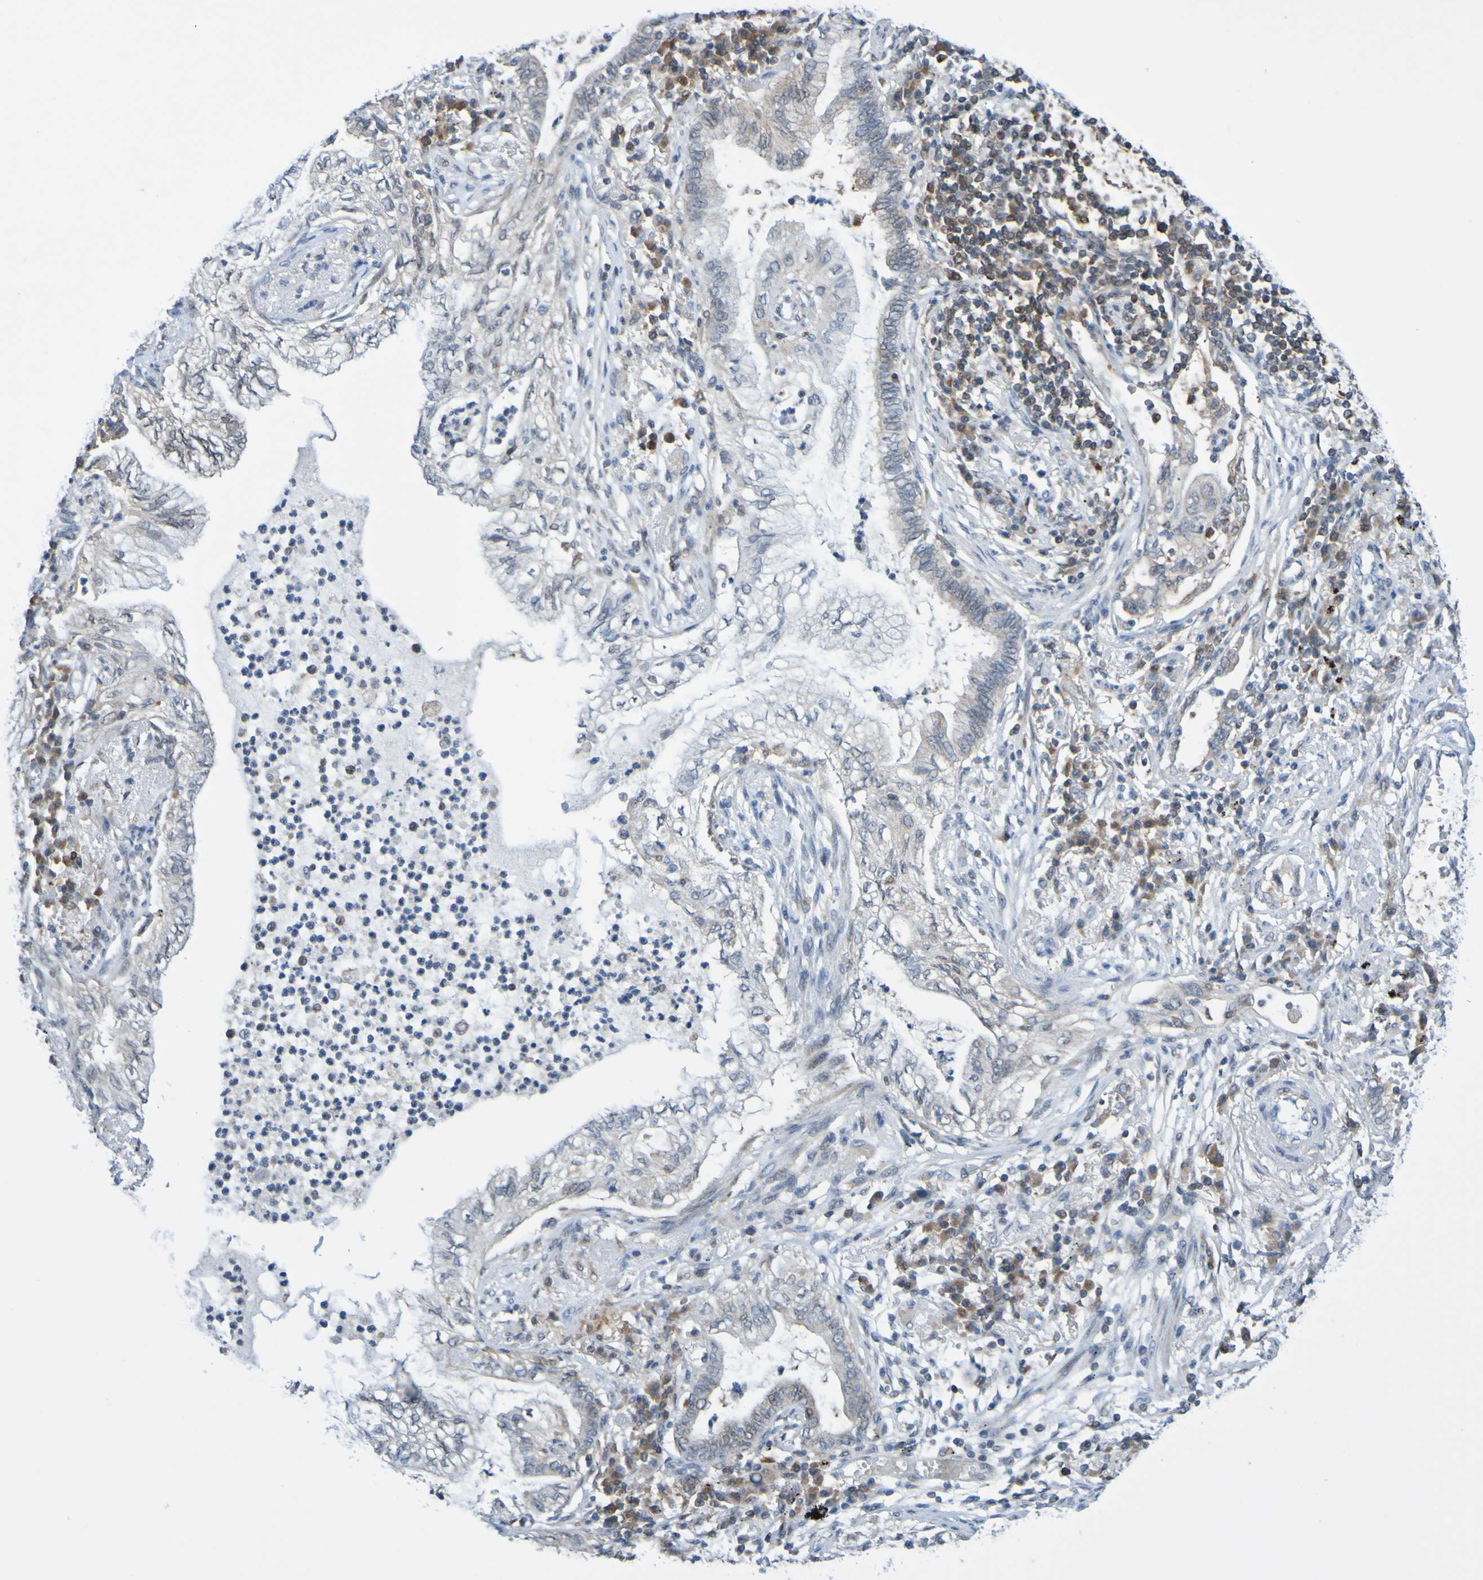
{"staining": {"intensity": "negative", "quantity": "none", "location": "none"}, "tissue": "lung cancer", "cell_type": "Tumor cells", "image_type": "cancer", "snomed": [{"axis": "morphology", "description": "Normal tissue, NOS"}, {"axis": "morphology", "description": "Adenocarcinoma, NOS"}, {"axis": "topography", "description": "Bronchus"}, {"axis": "topography", "description": "Lung"}], "caption": "The micrograph shows no significant positivity in tumor cells of adenocarcinoma (lung). (Stains: DAB (3,3'-diaminobenzidine) immunohistochemistry with hematoxylin counter stain, Microscopy: brightfield microscopy at high magnification).", "gene": "ATIC", "patient": {"sex": "female", "age": 70}}